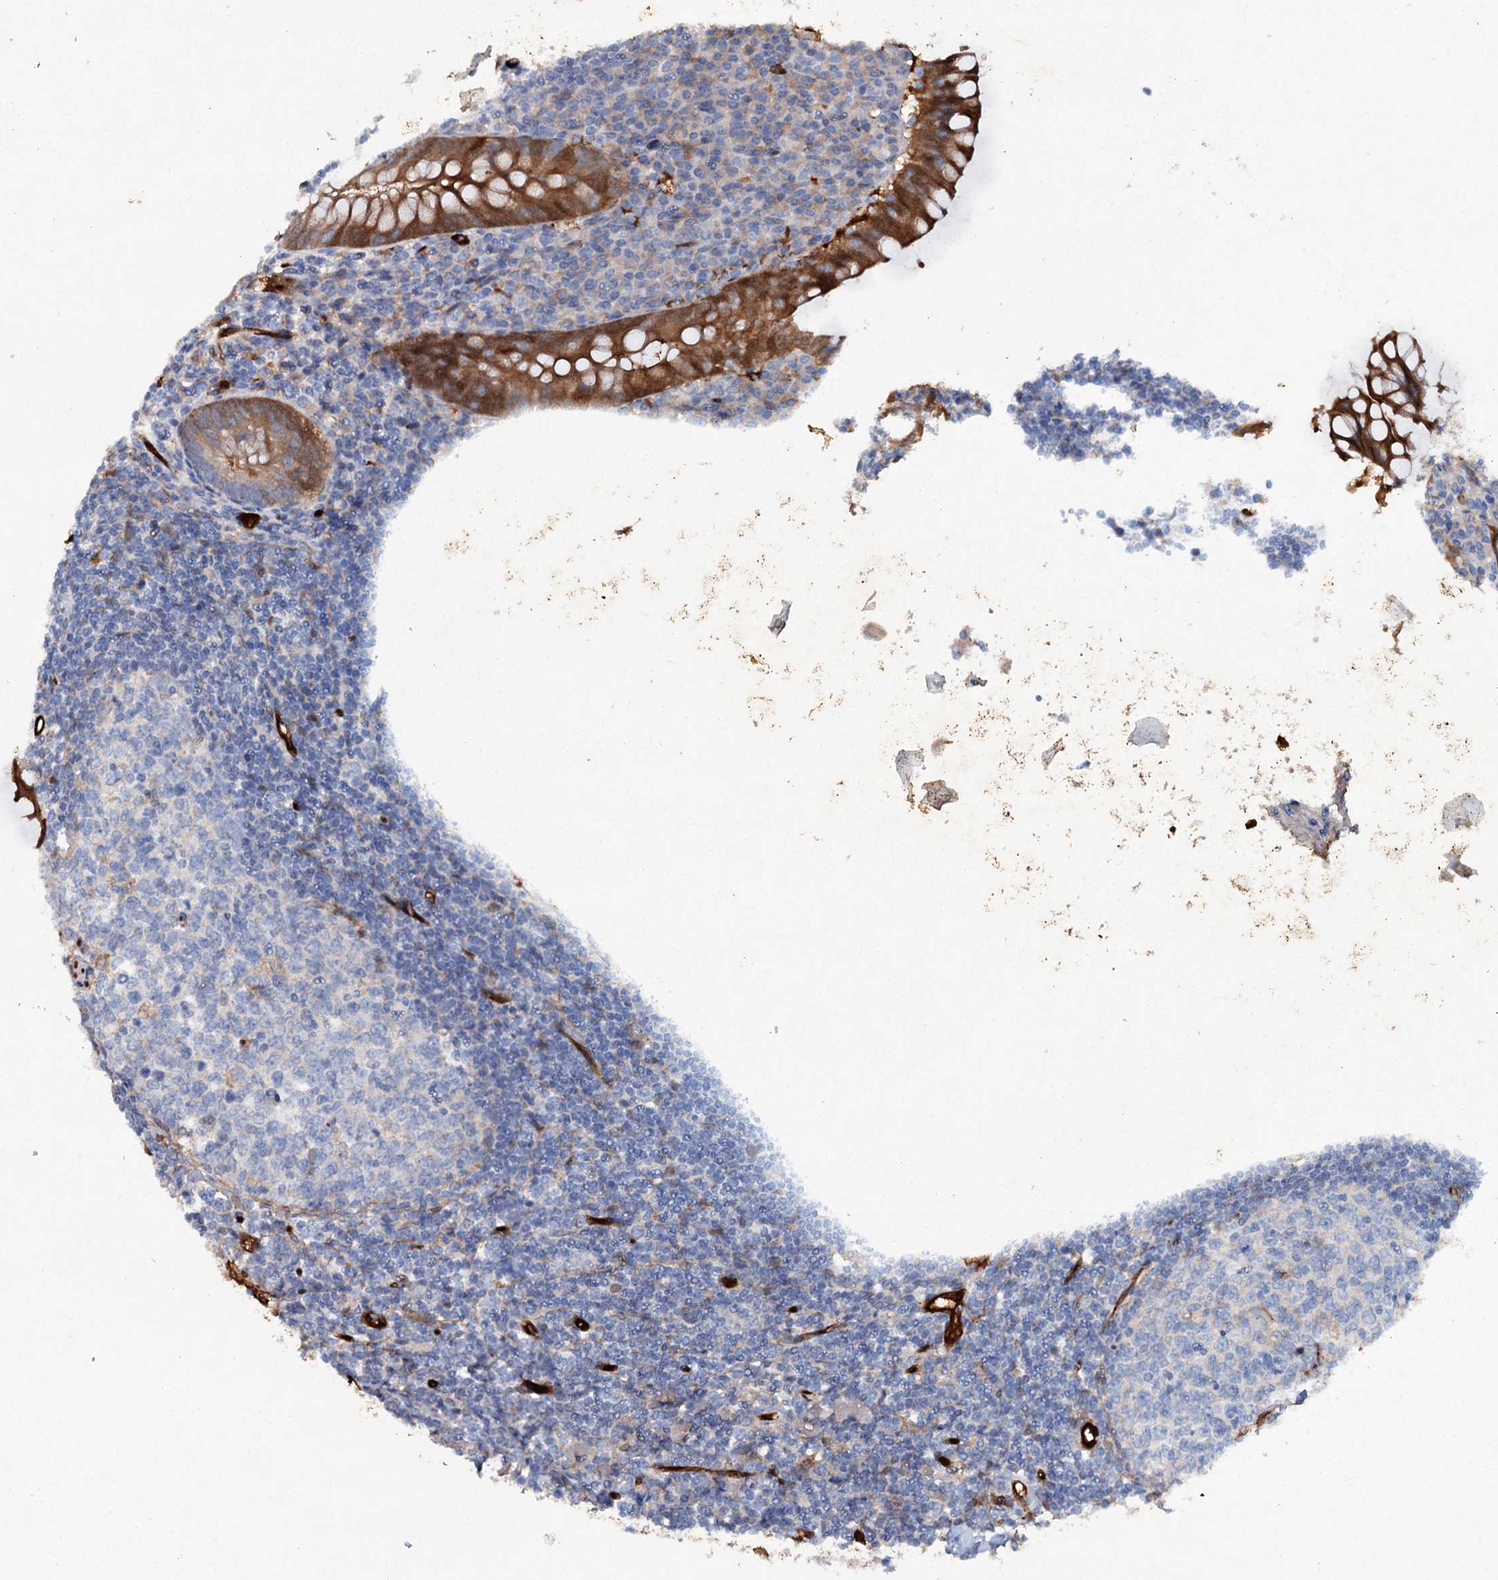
{"staining": {"intensity": "strong", "quantity": ">75%", "location": "cytoplasmic/membranous"}, "tissue": "appendix", "cell_type": "Glandular cells", "image_type": "normal", "snomed": [{"axis": "morphology", "description": "Normal tissue, NOS"}, {"axis": "topography", "description": "Appendix"}], "caption": "This image reveals normal appendix stained with immunohistochemistry (IHC) to label a protein in brown. The cytoplasmic/membranous of glandular cells show strong positivity for the protein. Nuclei are counter-stained blue.", "gene": "IL17RD", "patient": {"sex": "female", "age": 33}}